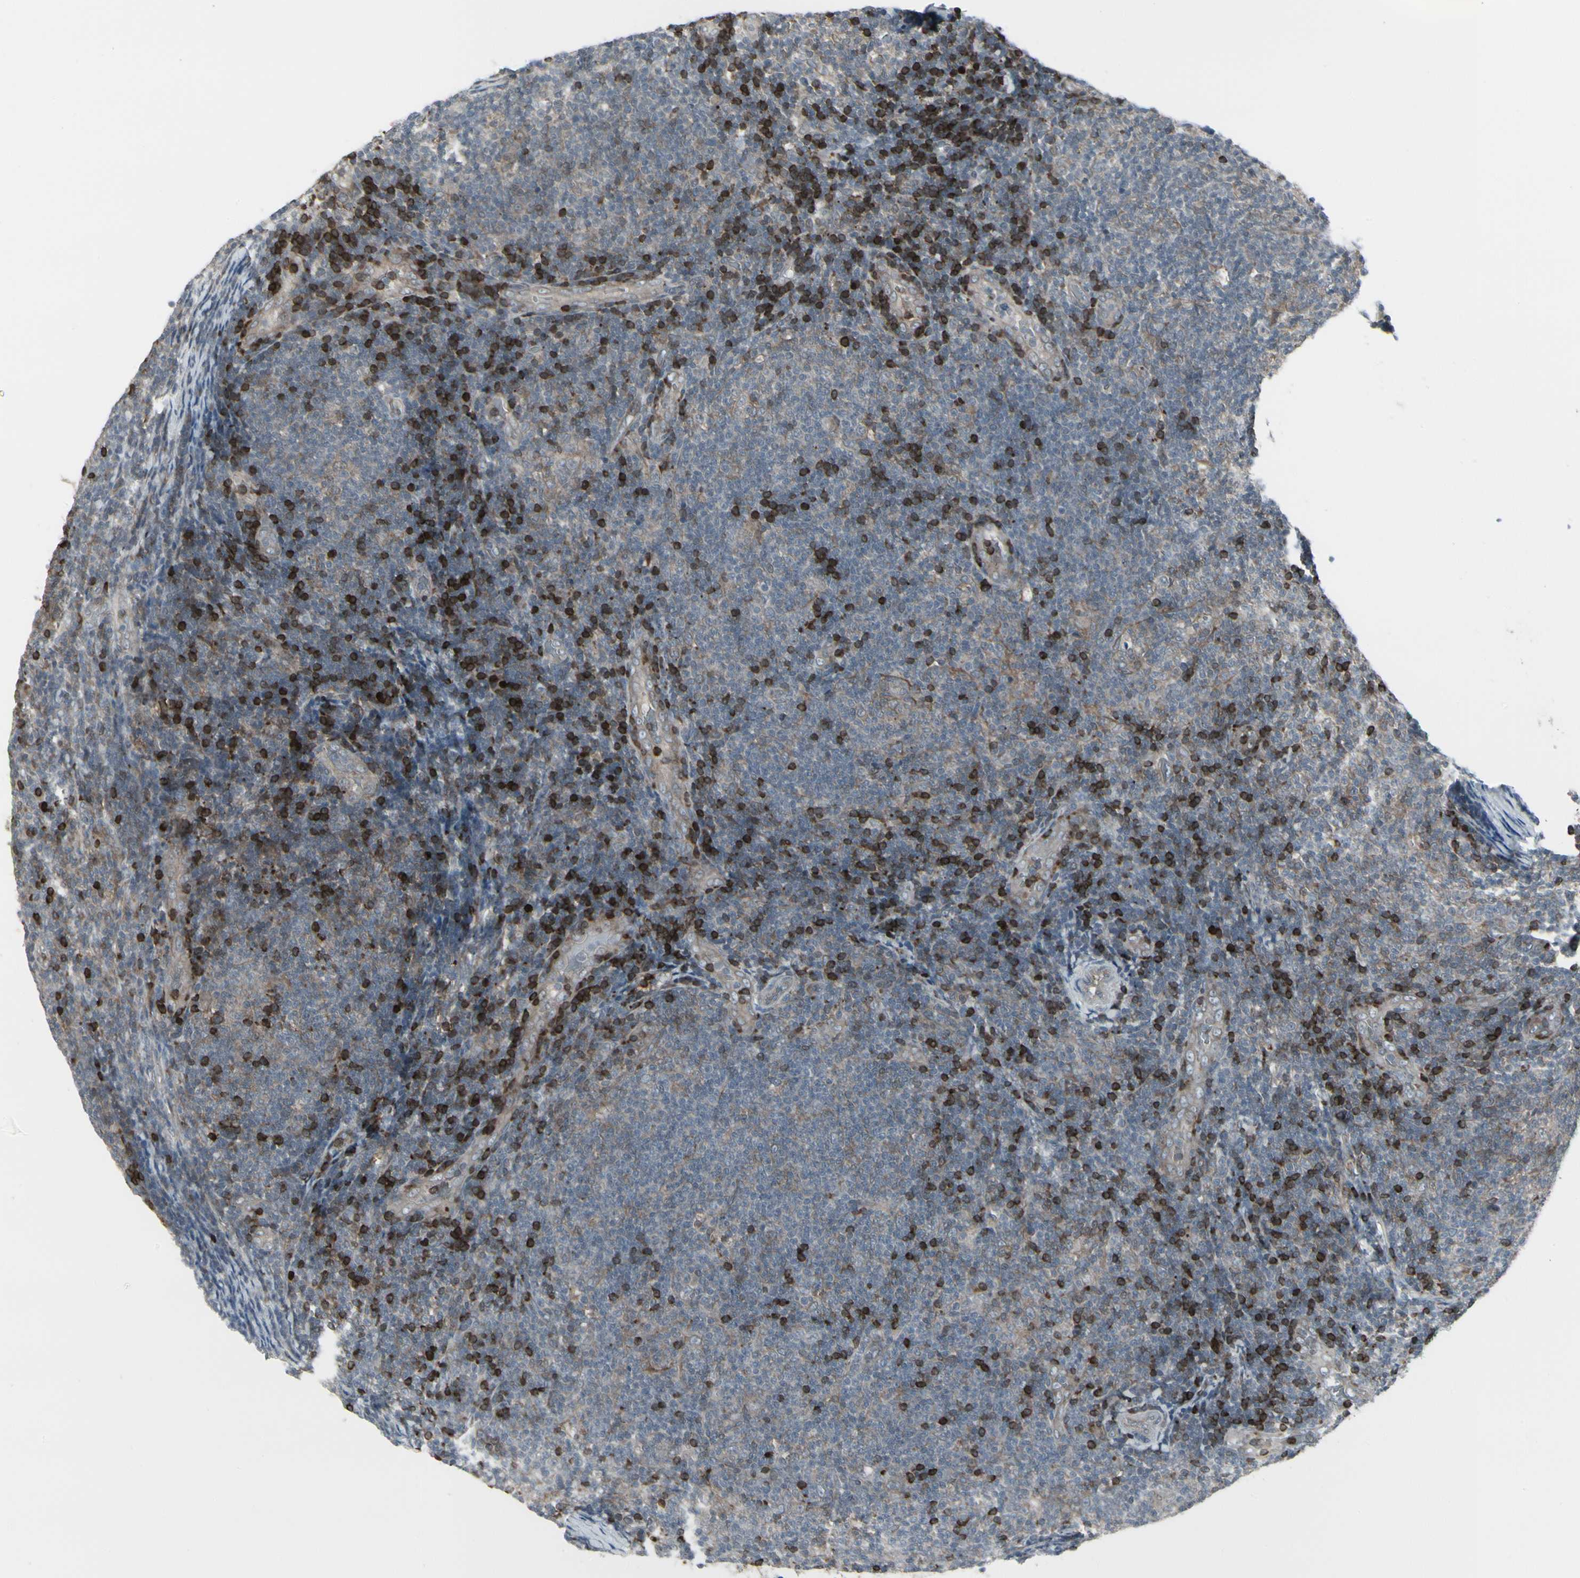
{"staining": {"intensity": "strong", "quantity": "<25%", "location": "cytoplasmic/membranous"}, "tissue": "lymphoma", "cell_type": "Tumor cells", "image_type": "cancer", "snomed": [{"axis": "morphology", "description": "Malignant lymphoma, non-Hodgkin's type, Low grade"}, {"axis": "topography", "description": "Lymph node"}], "caption": "A medium amount of strong cytoplasmic/membranous expression is appreciated in about <25% of tumor cells in lymphoma tissue.", "gene": "IGFBP6", "patient": {"sex": "male", "age": 83}}